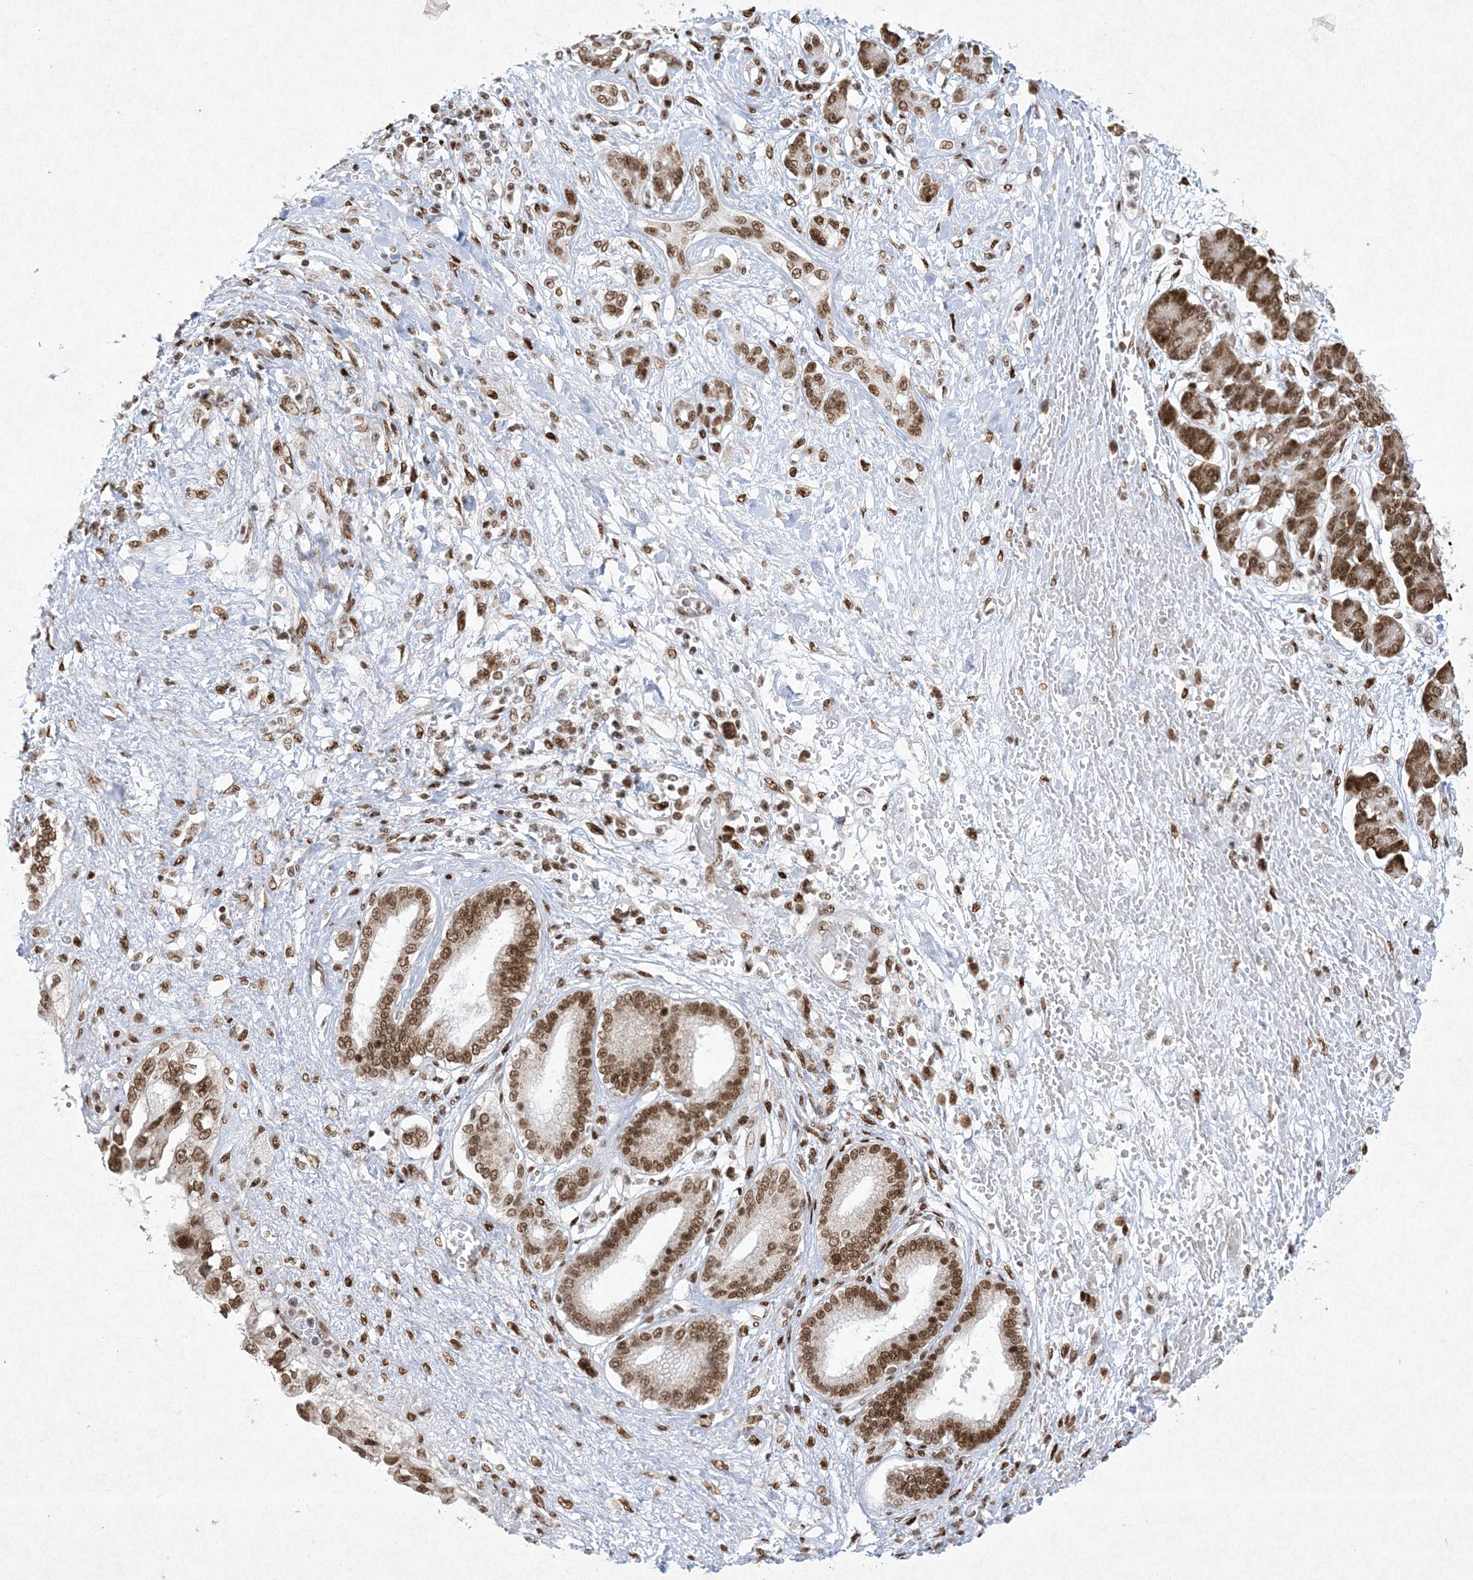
{"staining": {"intensity": "moderate", "quantity": ">75%", "location": "nuclear"}, "tissue": "pancreatic cancer", "cell_type": "Tumor cells", "image_type": "cancer", "snomed": [{"axis": "morphology", "description": "Adenocarcinoma, NOS"}, {"axis": "topography", "description": "Pancreas"}], "caption": "Protein staining of pancreatic cancer tissue displays moderate nuclear expression in approximately >75% of tumor cells. (DAB (3,3'-diaminobenzidine) IHC with brightfield microscopy, high magnification).", "gene": "PKNOX2", "patient": {"sex": "female", "age": 56}}